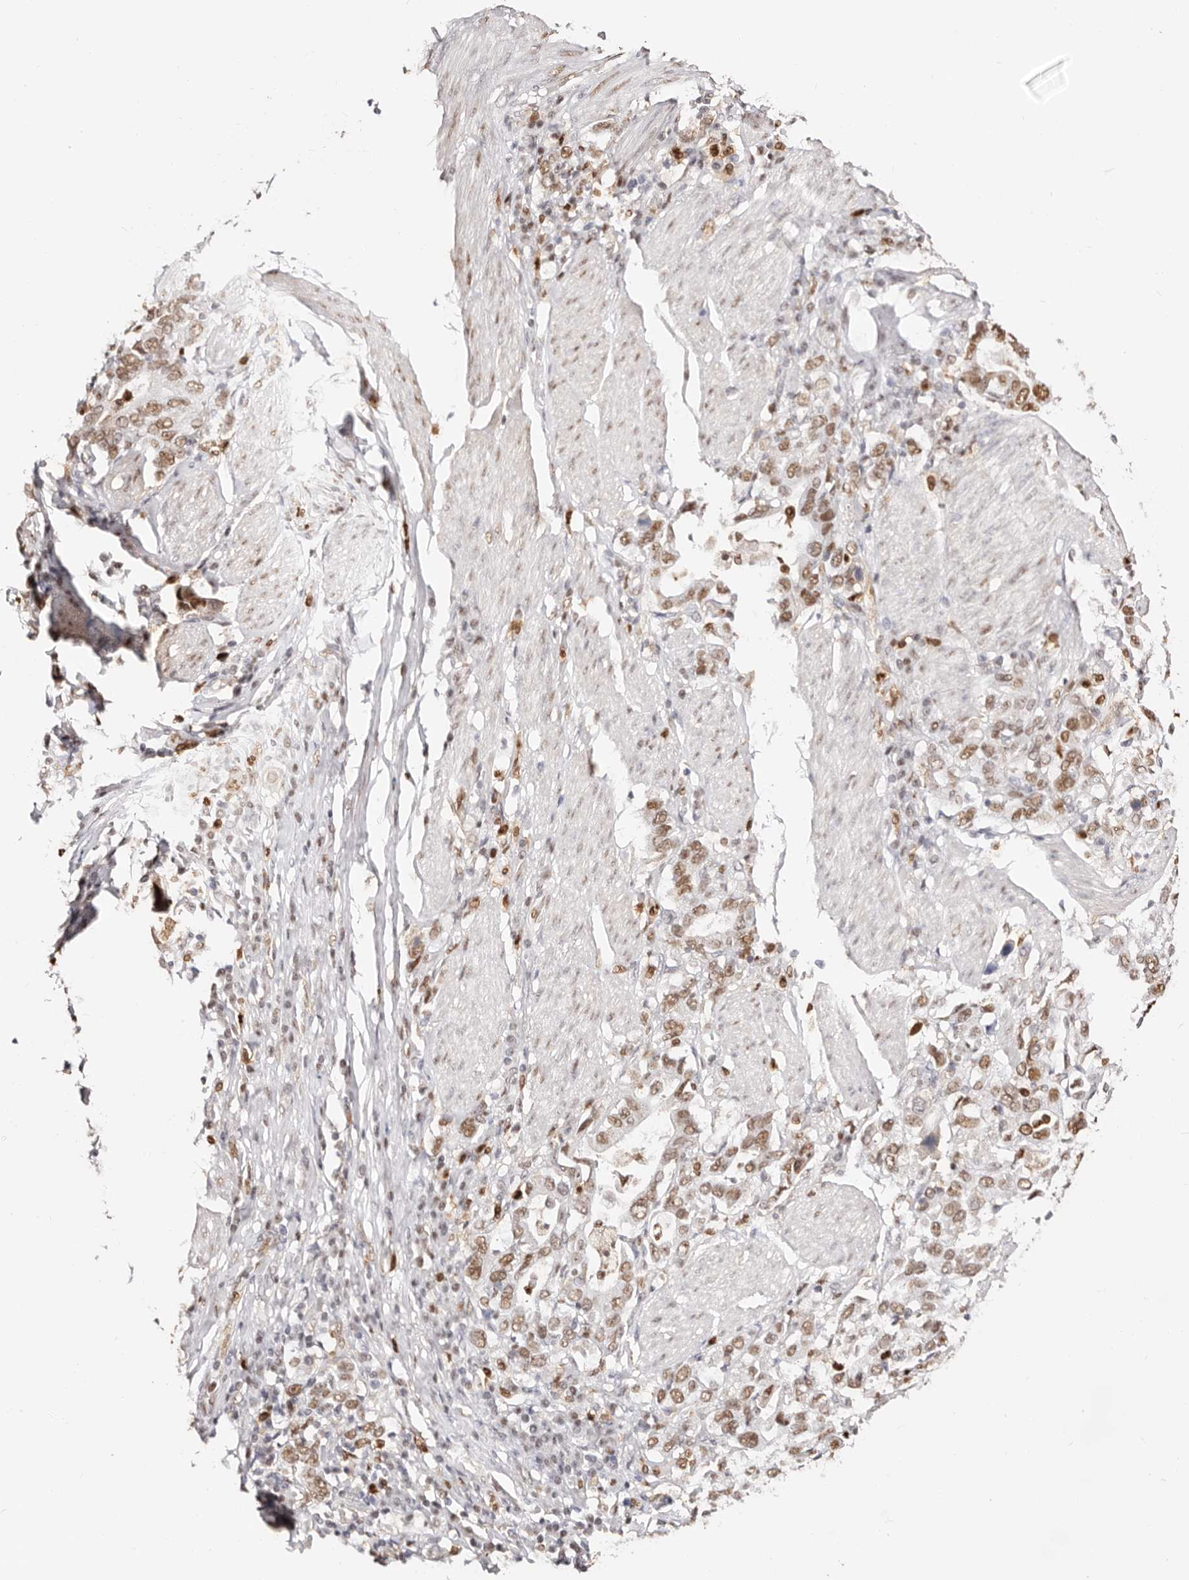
{"staining": {"intensity": "moderate", "quantity": ">75%", "location": "nuclear"}, "tissue": "stomach cancer", "cell_type": "Tumor cells", "image_type": "cancer", "snomed": [{"axis": "morphology", "description": "Adenocarcinoma, NOS"}, {"axis": "topography", "description": "Stomach, upper"}], "caption": "Protein expression analysis of human stomach cancer reveals moderate nuclear expression in approximately >75% of tumor cells. The staining is performed using DAB (3,3'-diaminobenzidine) brown chromogen to label protein expression. The nuclei are counter-stained blue using hematoxylin.", "gene": "TKT", "patient": {"sex": "male", "age": 62}}